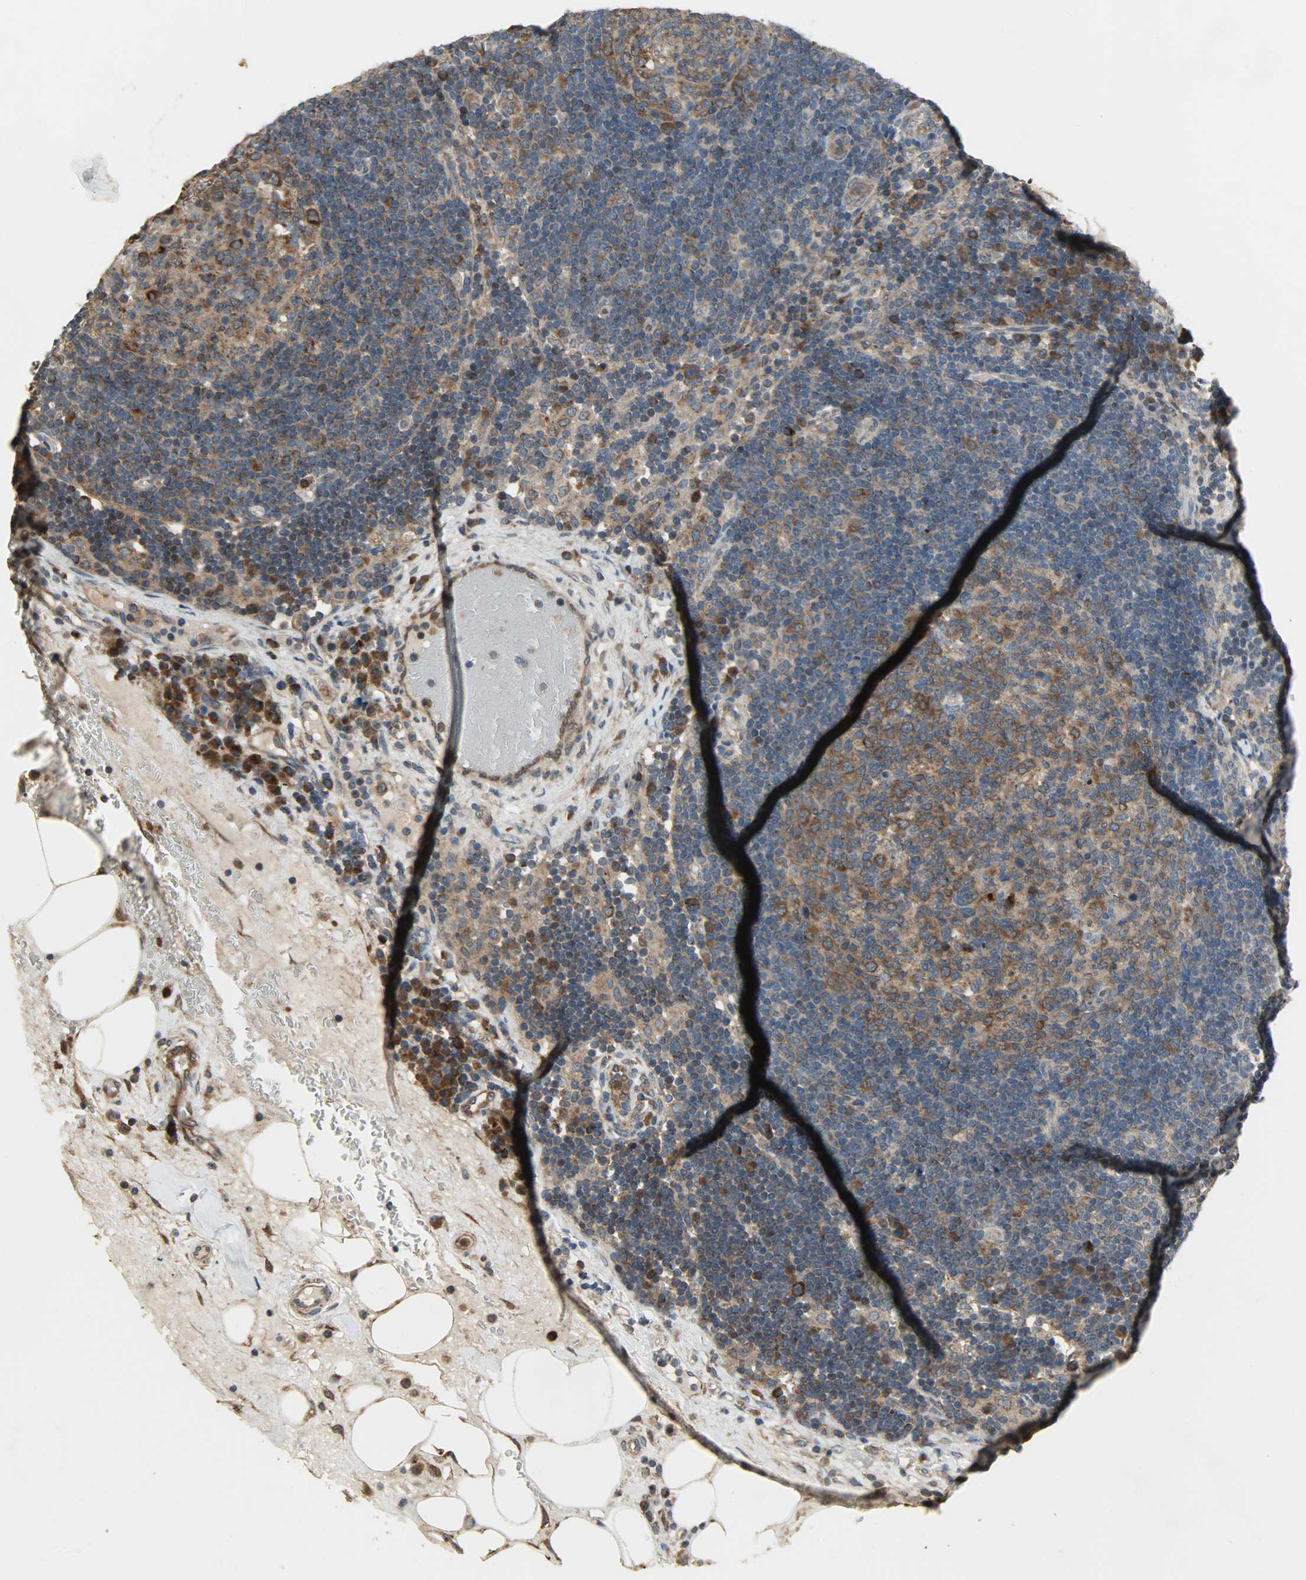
{"staining": {"intensity": "moderate", "quantity": ">75%", "location": "cytoplasmic/membranous"}, "tissue": "lymph node", "cell_type": "Germinal center cells", "image_type": "normal", "snomed": [{"axis": "morphology", "description": "Normal tissue, NOS"}, {"axis": "morphology", "description": "Squamous cell carcinoma, metastatic, NOS"}, {"axis": "topography", "description": "Lymph node"}], "caption": "A high-resolution micrograph shows immunohistochemistry (IHC) staining of unremarkable lymph node, which demonstrates moderate cytoplasmic/membranous positivity in about >75% of germinal center cells.", "gene": "AMT", "patient": {"sex": "female", "age": 53}}